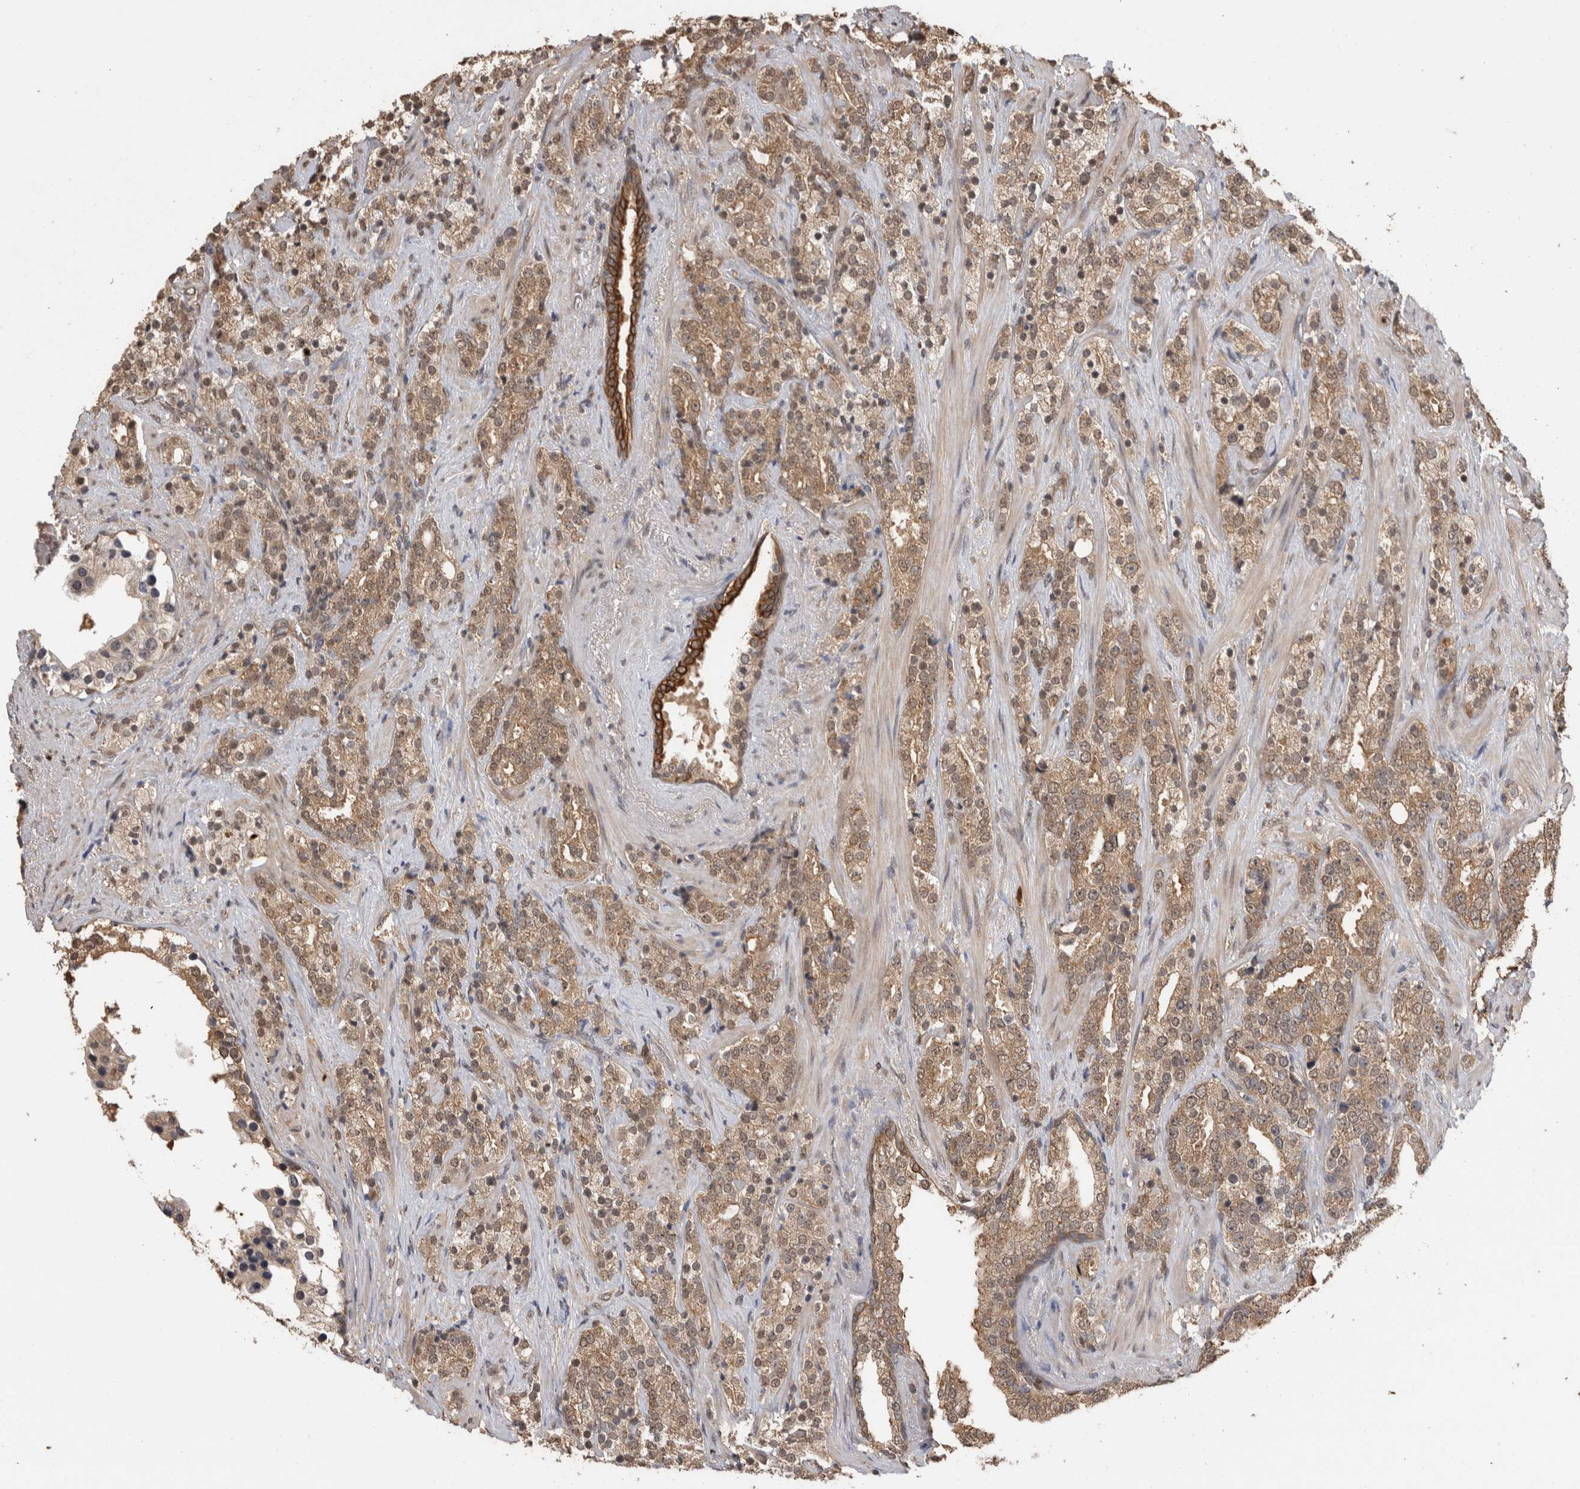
{"staining": {"intensity": "weak", "quantity": ">75%", "location": "cytoplasmic/membranous,nuclear"}, "tissue": "prostate cancer", "cell_type": "Tumor cells", "image_type": "cancer", "snomed": [{"axis": "morphology", "description": "Adenocarcinoma, High grade"}, {"axis": "topography", "description": "Prostate"}], "caption": "Approximately >75% of tumor cells in prostate adenocarcinoma (high-grade) exhibit weak cytoplasmic/membranous and nuclear protein staining as visualized by brown immunohistochemical staining.", "gene": "PAK4", "patient": {"sex": "male", "age": 71}}